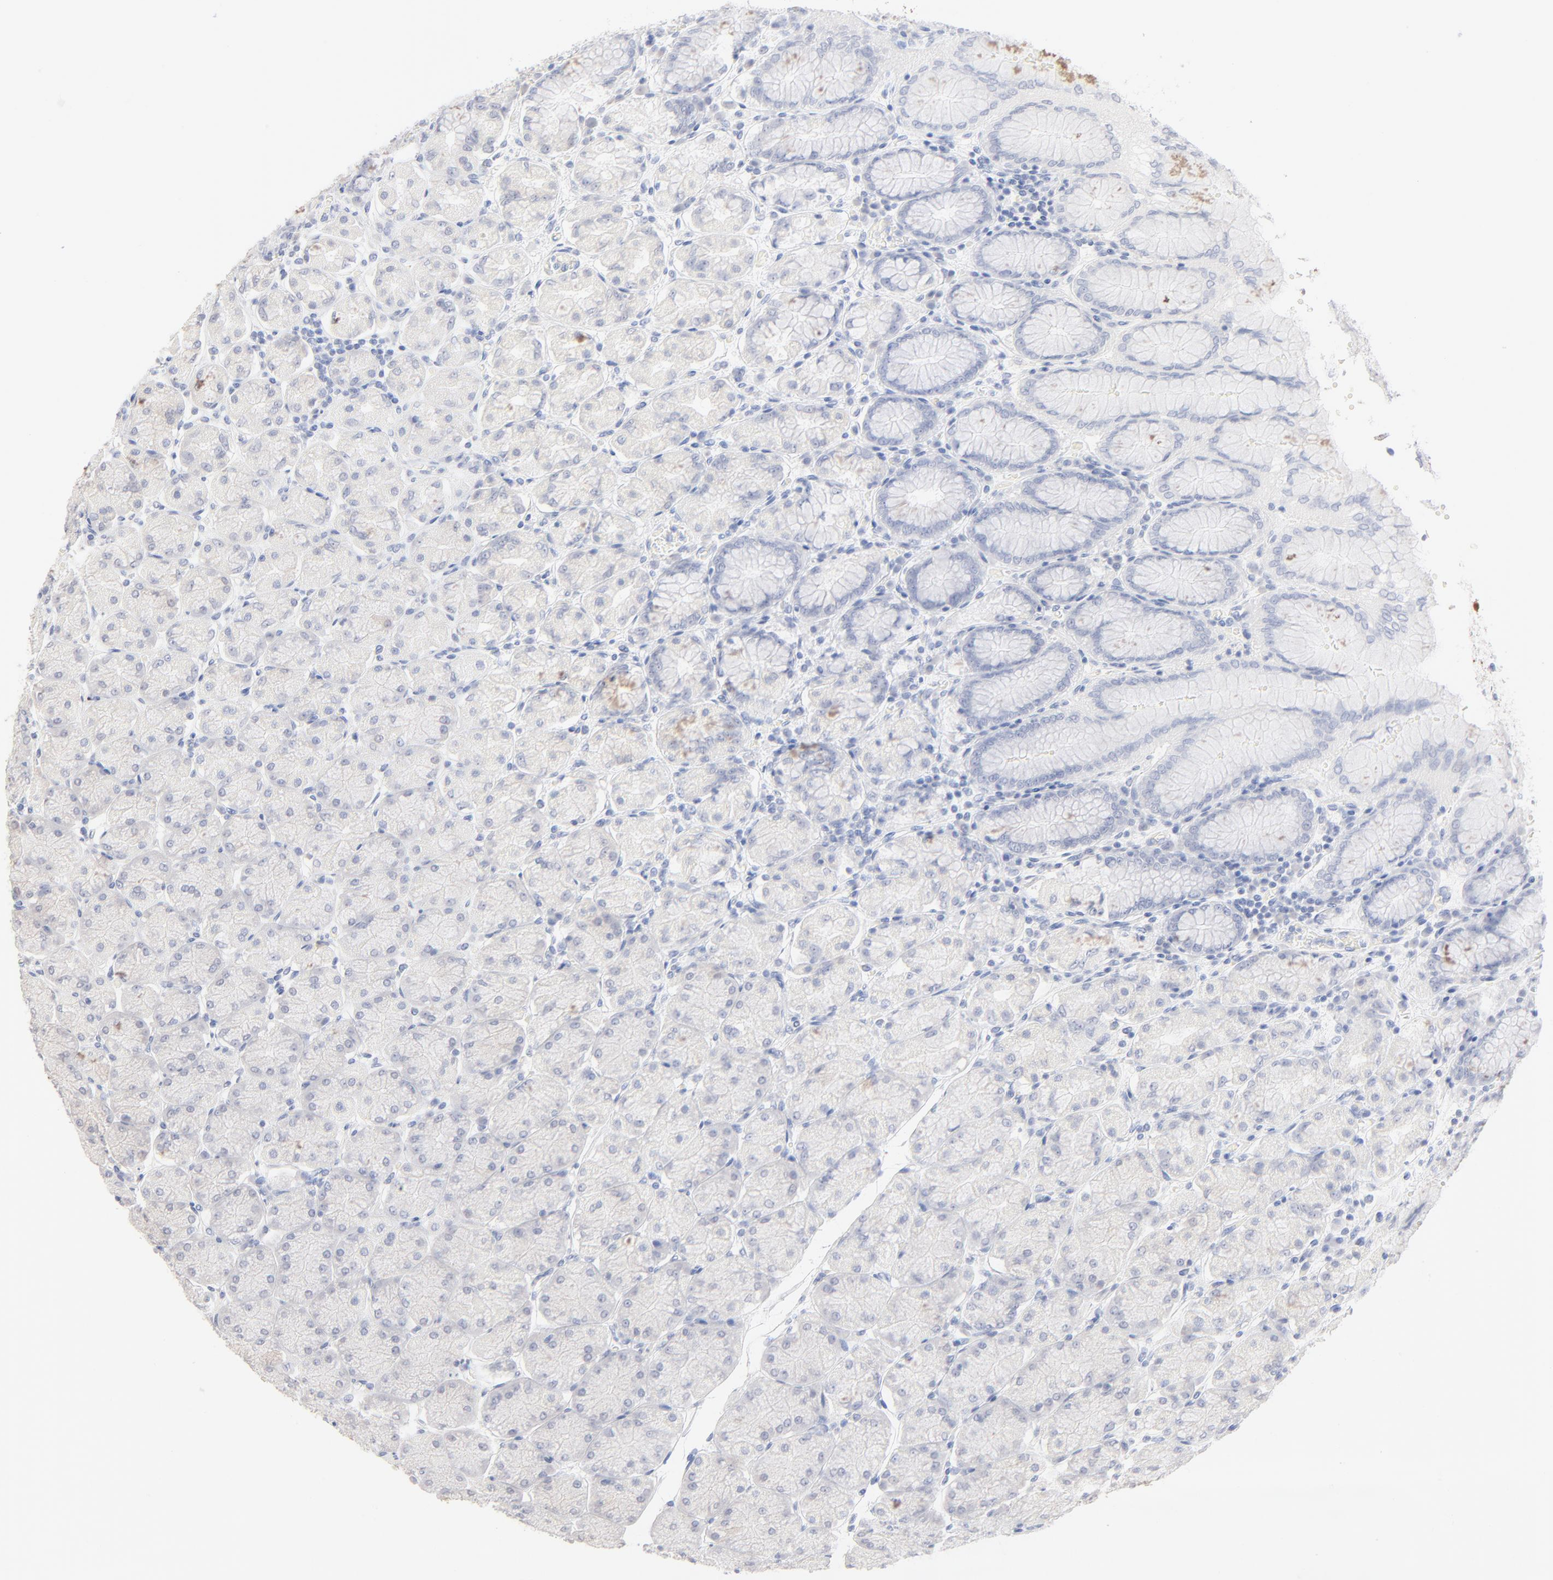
{"staining": {"intensity": "weak", "quantity": "<25%", "location": "cytoplasmic/membranous"}, "tissue": "stomach", "cell_type": "Glandular cells", "image_type": "normal", "snomed": [{"axis": "morphology", "description": "Normal tissue, NOS"}, {"axis": "topography", "description": "Stomach, upper"}, {"axis": "topography", "description": "Stomach"}], "caption": "Immunohistochemistry (IHC) photomicrograph of benign stomach stained for a protein (brown), which exhibits no expression in glandular cells.", "gene": "ONECUT1", "patient": {"sex": "male", "age": 76}}